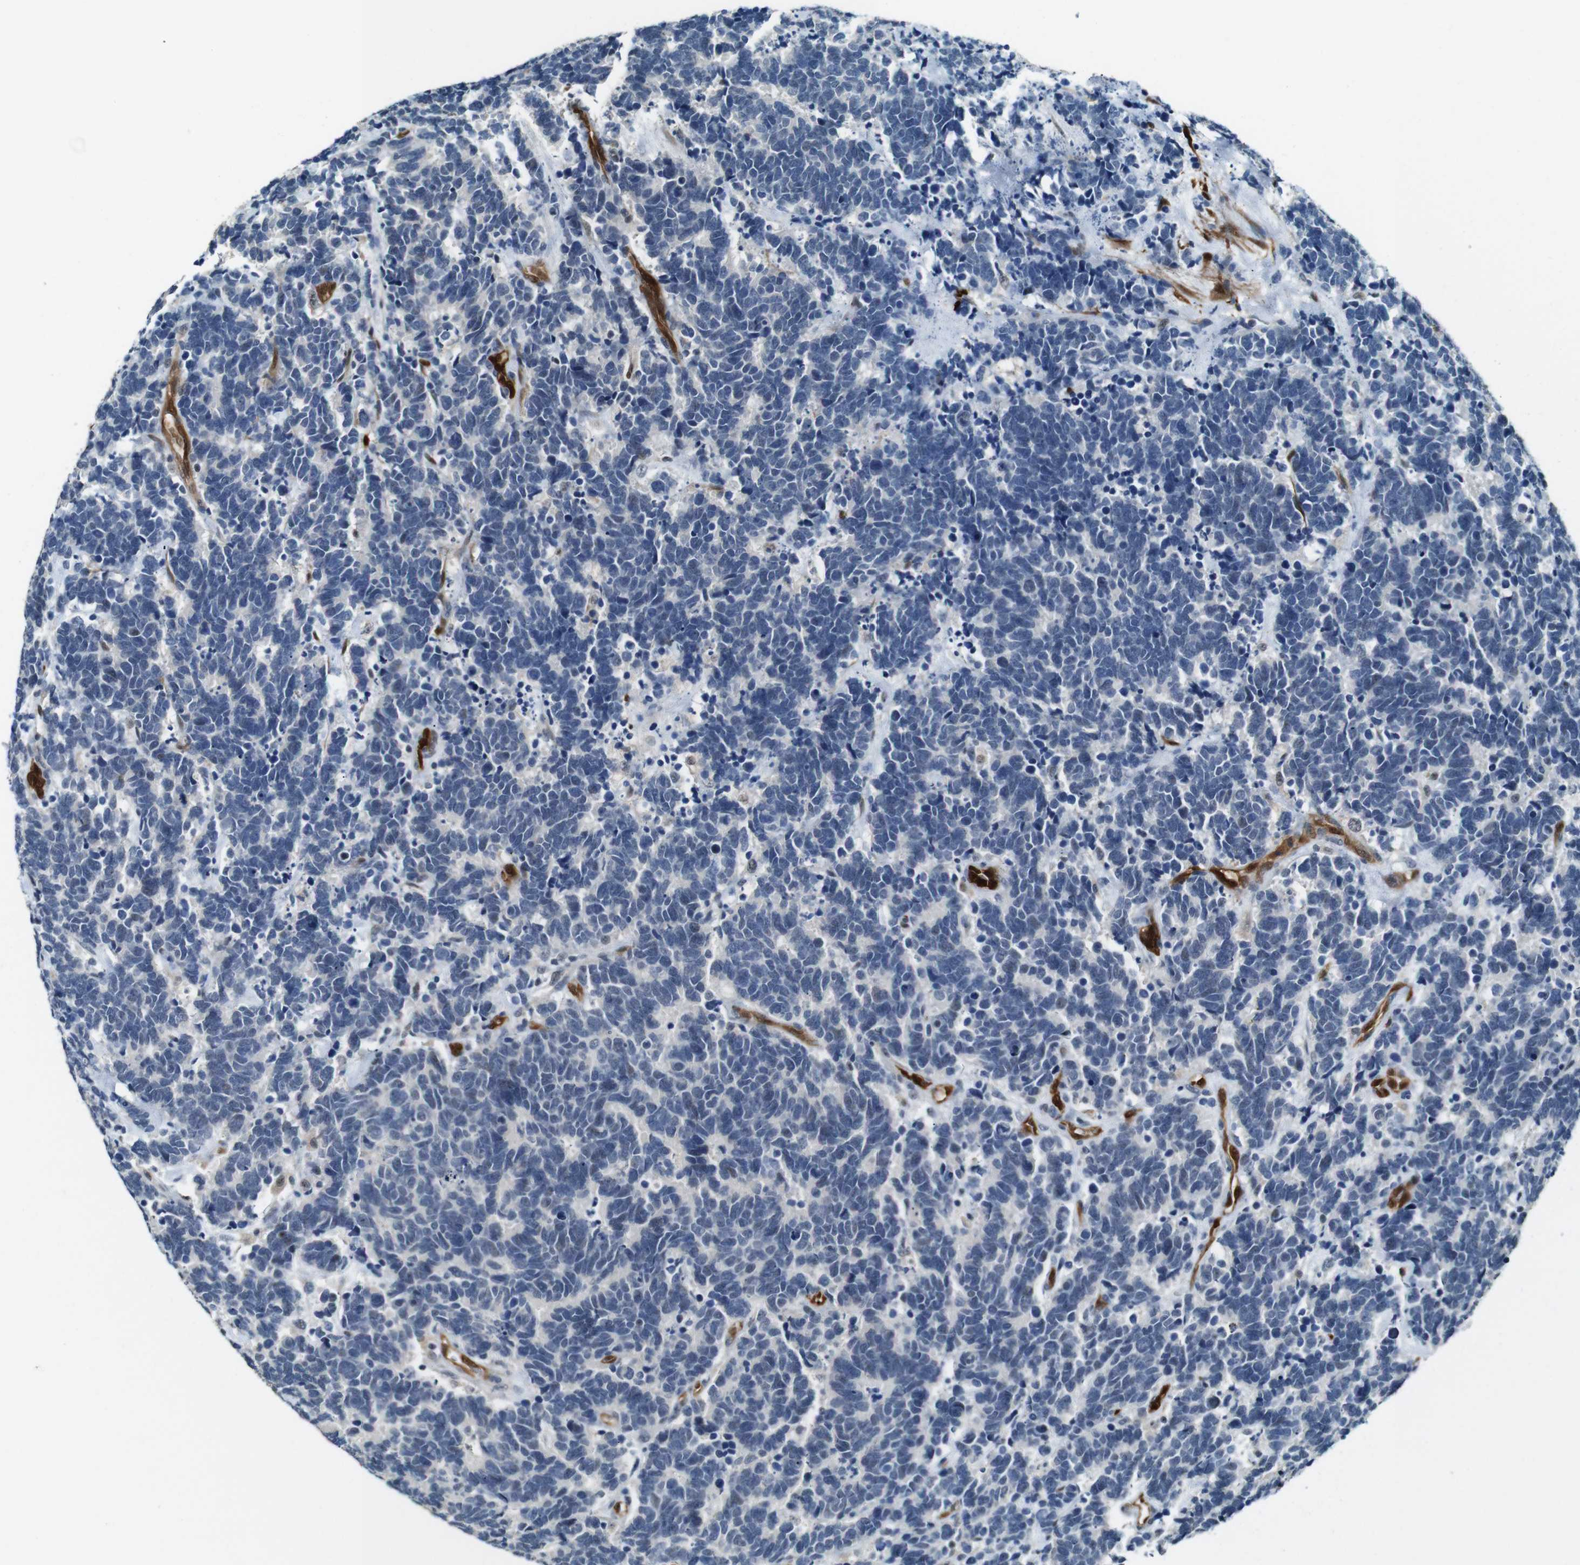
{"staining": {"intensity": "negative", "quantity": "none", "location": "none"}, "tissue": "carcinoid", "cell_type": "Tumor cells", "image_type": "cancer", "snomed": [{"axis": "morphology", "description": "Carcinoma, NOS"}, {"axis": "morphology", "description": "Carcinoid, malignant, NOS"}, {"axis": "topography", "description": "Urinary bladder"}], "caption": "Immunohistochemical staining of human carcinoid demonstrates no significant staining in tumor cells.", "gene": "LXN", "patient": {"sex": "male", "age": 57}}